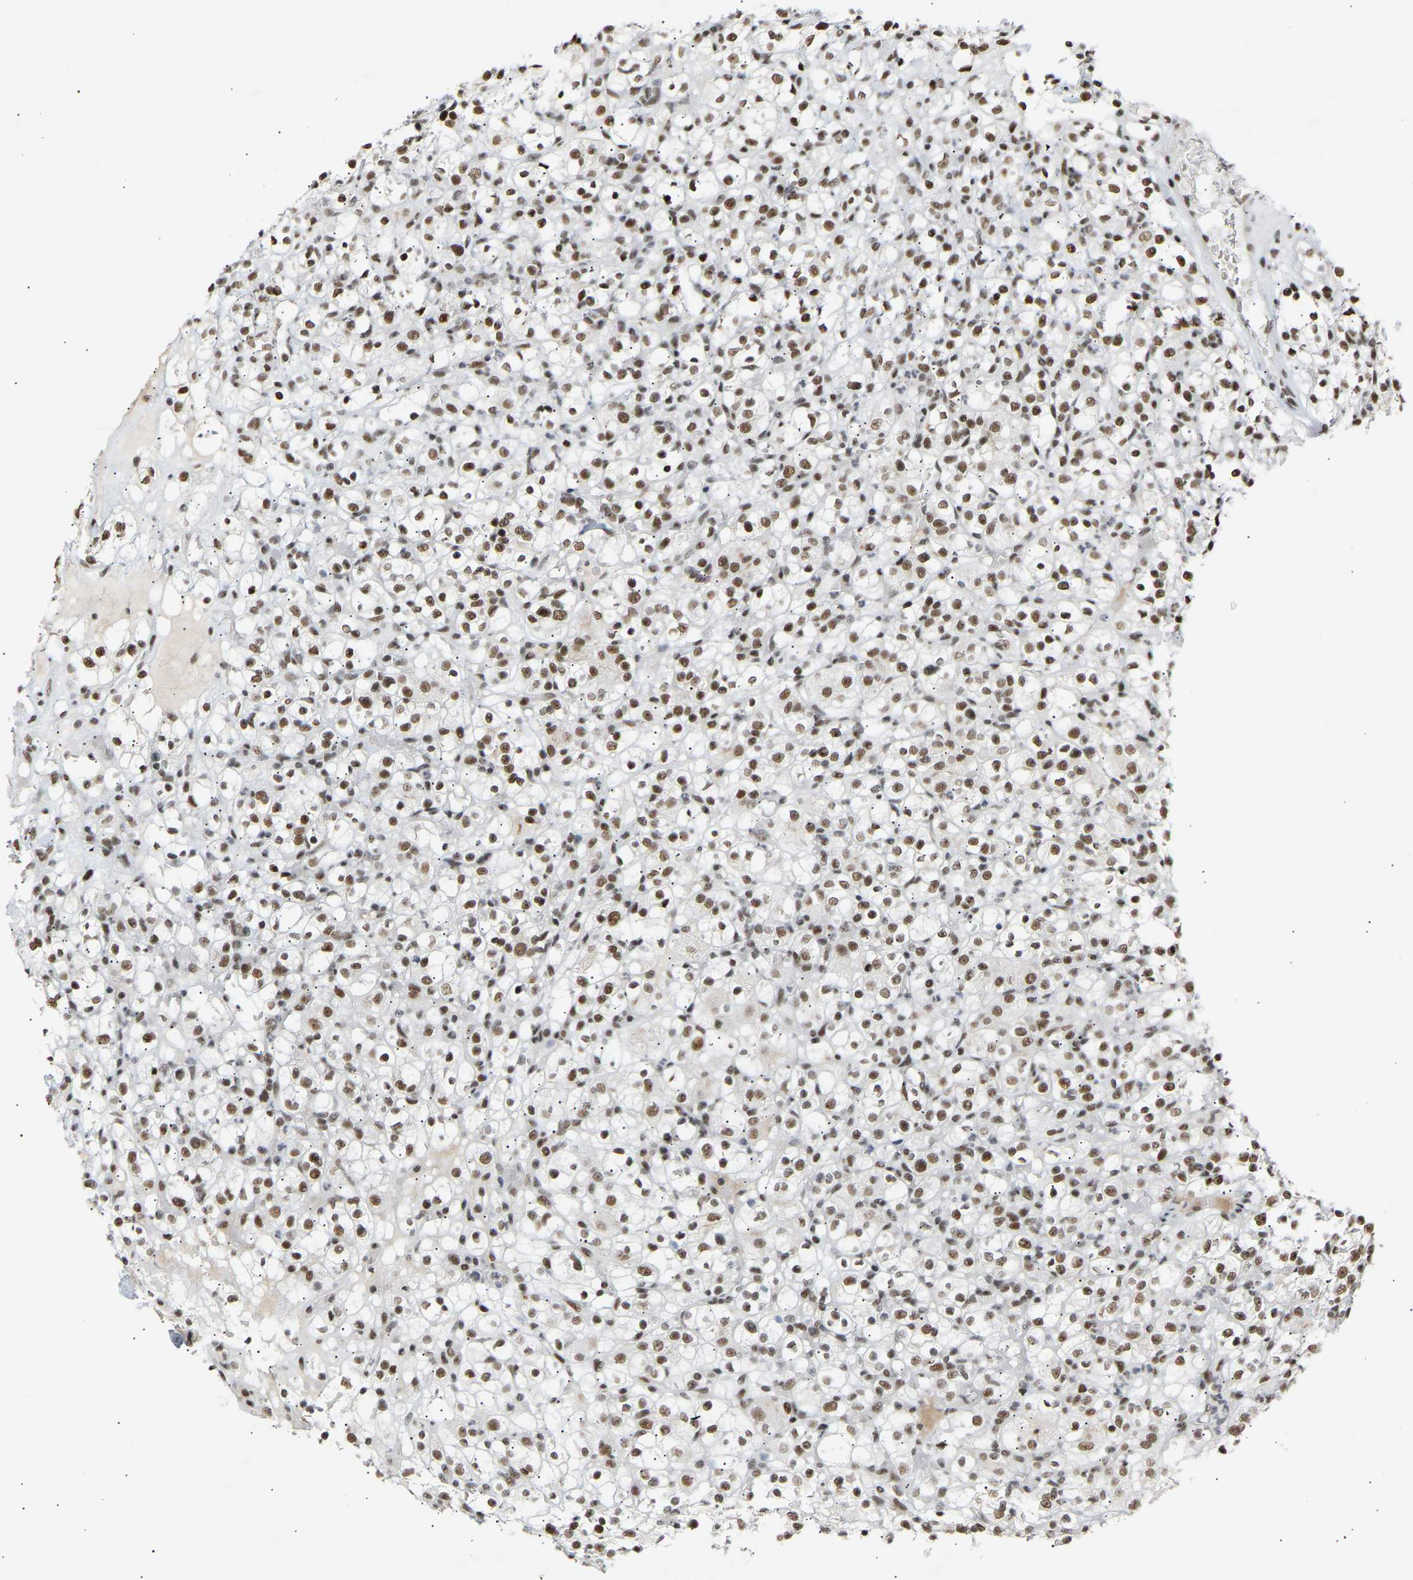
{"staining": {"intensity": "moderate", "quantity": ">75%", "location": "nuclear"}, "tissue": "renal cancer", "cell_type": "Tumor cells", "image_type": "cancer", "snomed": [{"axis": "morphology", "description": "Normal tissue, NOS"}, {"axis": "morphology", "description": "Adenocarcinoma, NOS"}, {"axis": "topography", "description": "Kidney"}], "caption": "IHC image of neoplastic tissue: adenocarcinoma (renal) stained using IHC shows medium levels of moderate protein expression localized specifically in the nuclear of tumor cells, appearing as a nuclear brown color.", "gene": "NELFB", "patient": {"sex": "female", "age": 72}}